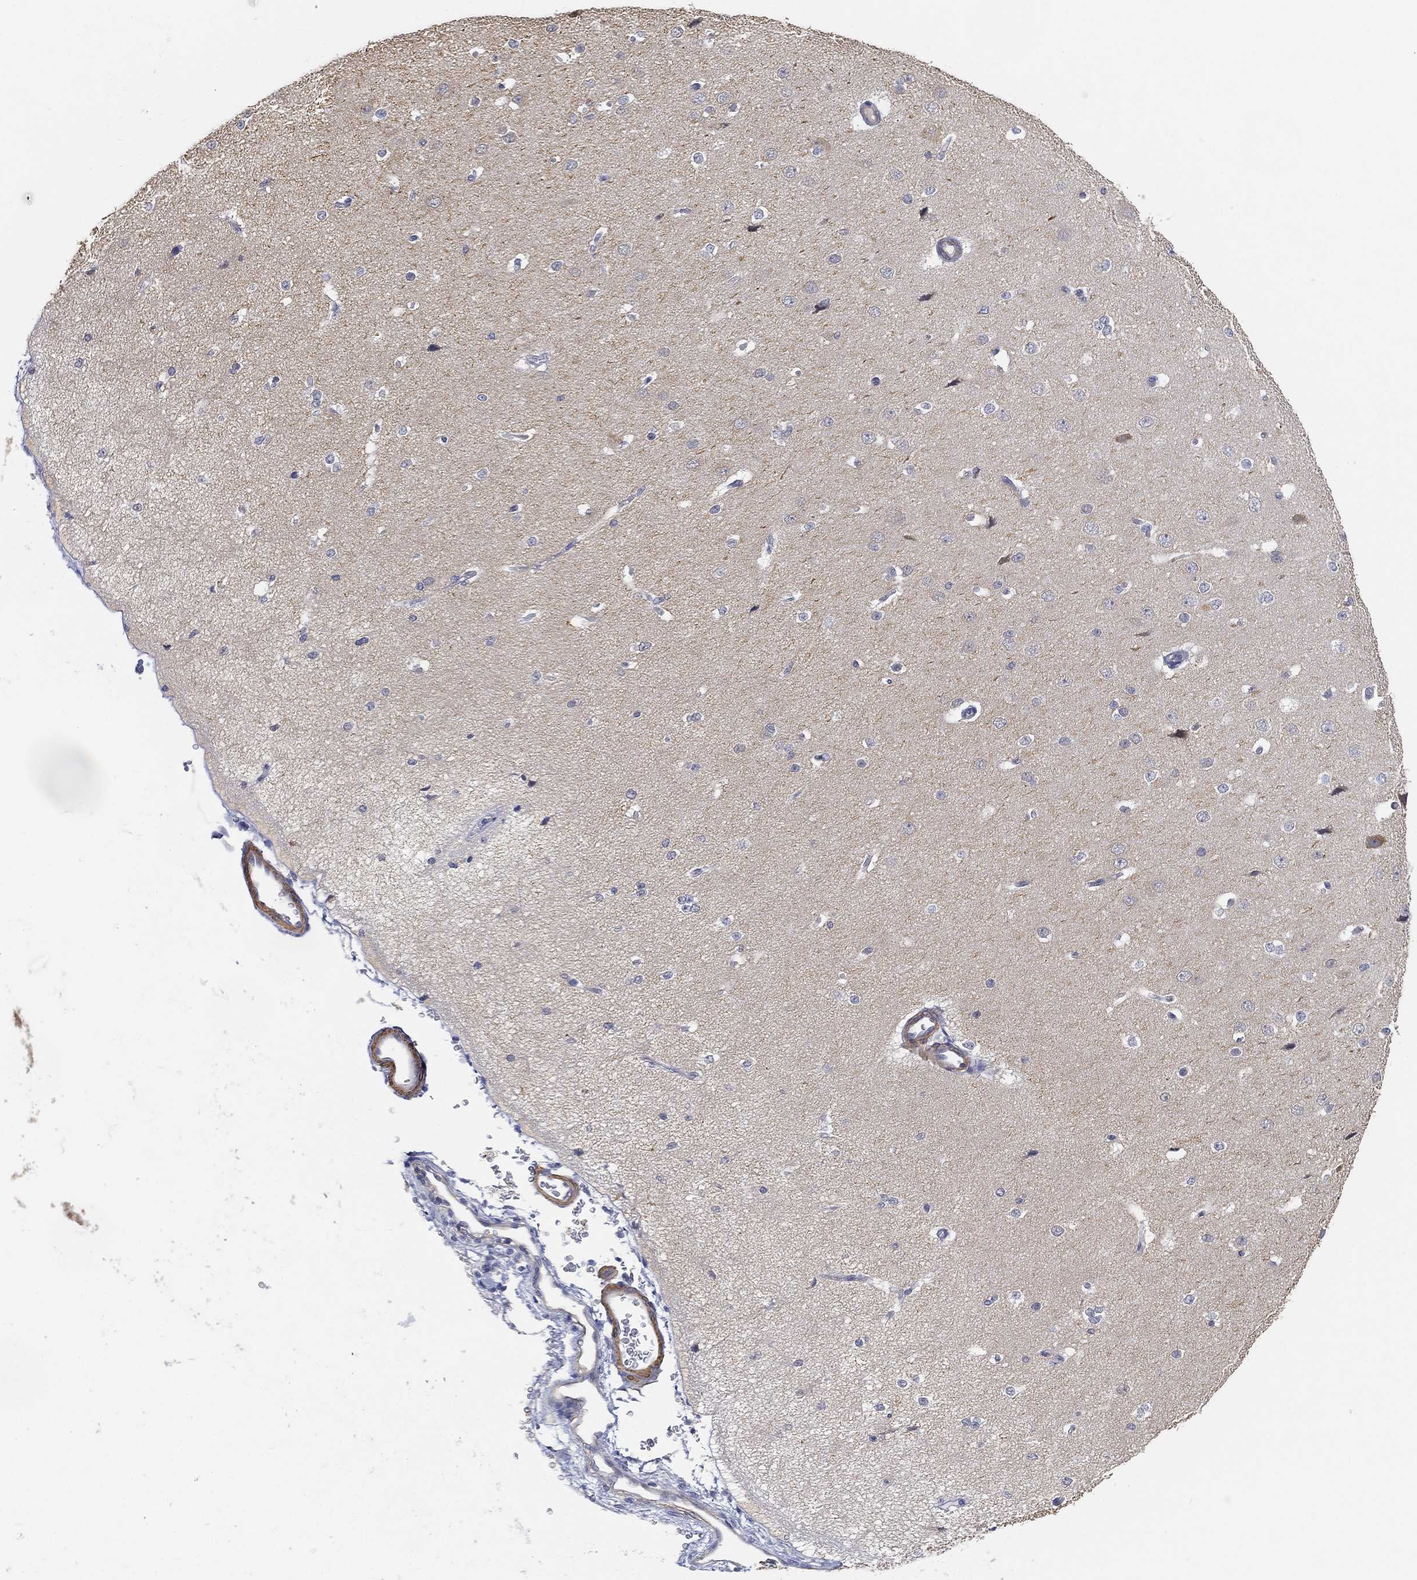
{"staining": {"intensity": "negative", "quantity": "none", "location": "none"}, "tissue": "cerebral cortex", "cell_type": "Endothelial cells", "image_type": "normal", "snomed": [{"axis": "morphology", "description": "Normal tissue, NOS"}, {"axis": "morphology", "description": "Inflammation, NOS"}, {"axis": "topography", "description": "Cerebral cortex"}], "caption": "Immunohistochemistry (IHC) image of normal cerebral cortex stained for a protein (brown), which reveals no positivity in endothelial cells.", "gene": "GPR61", "patient": {"sex": "male", "age": 6}}